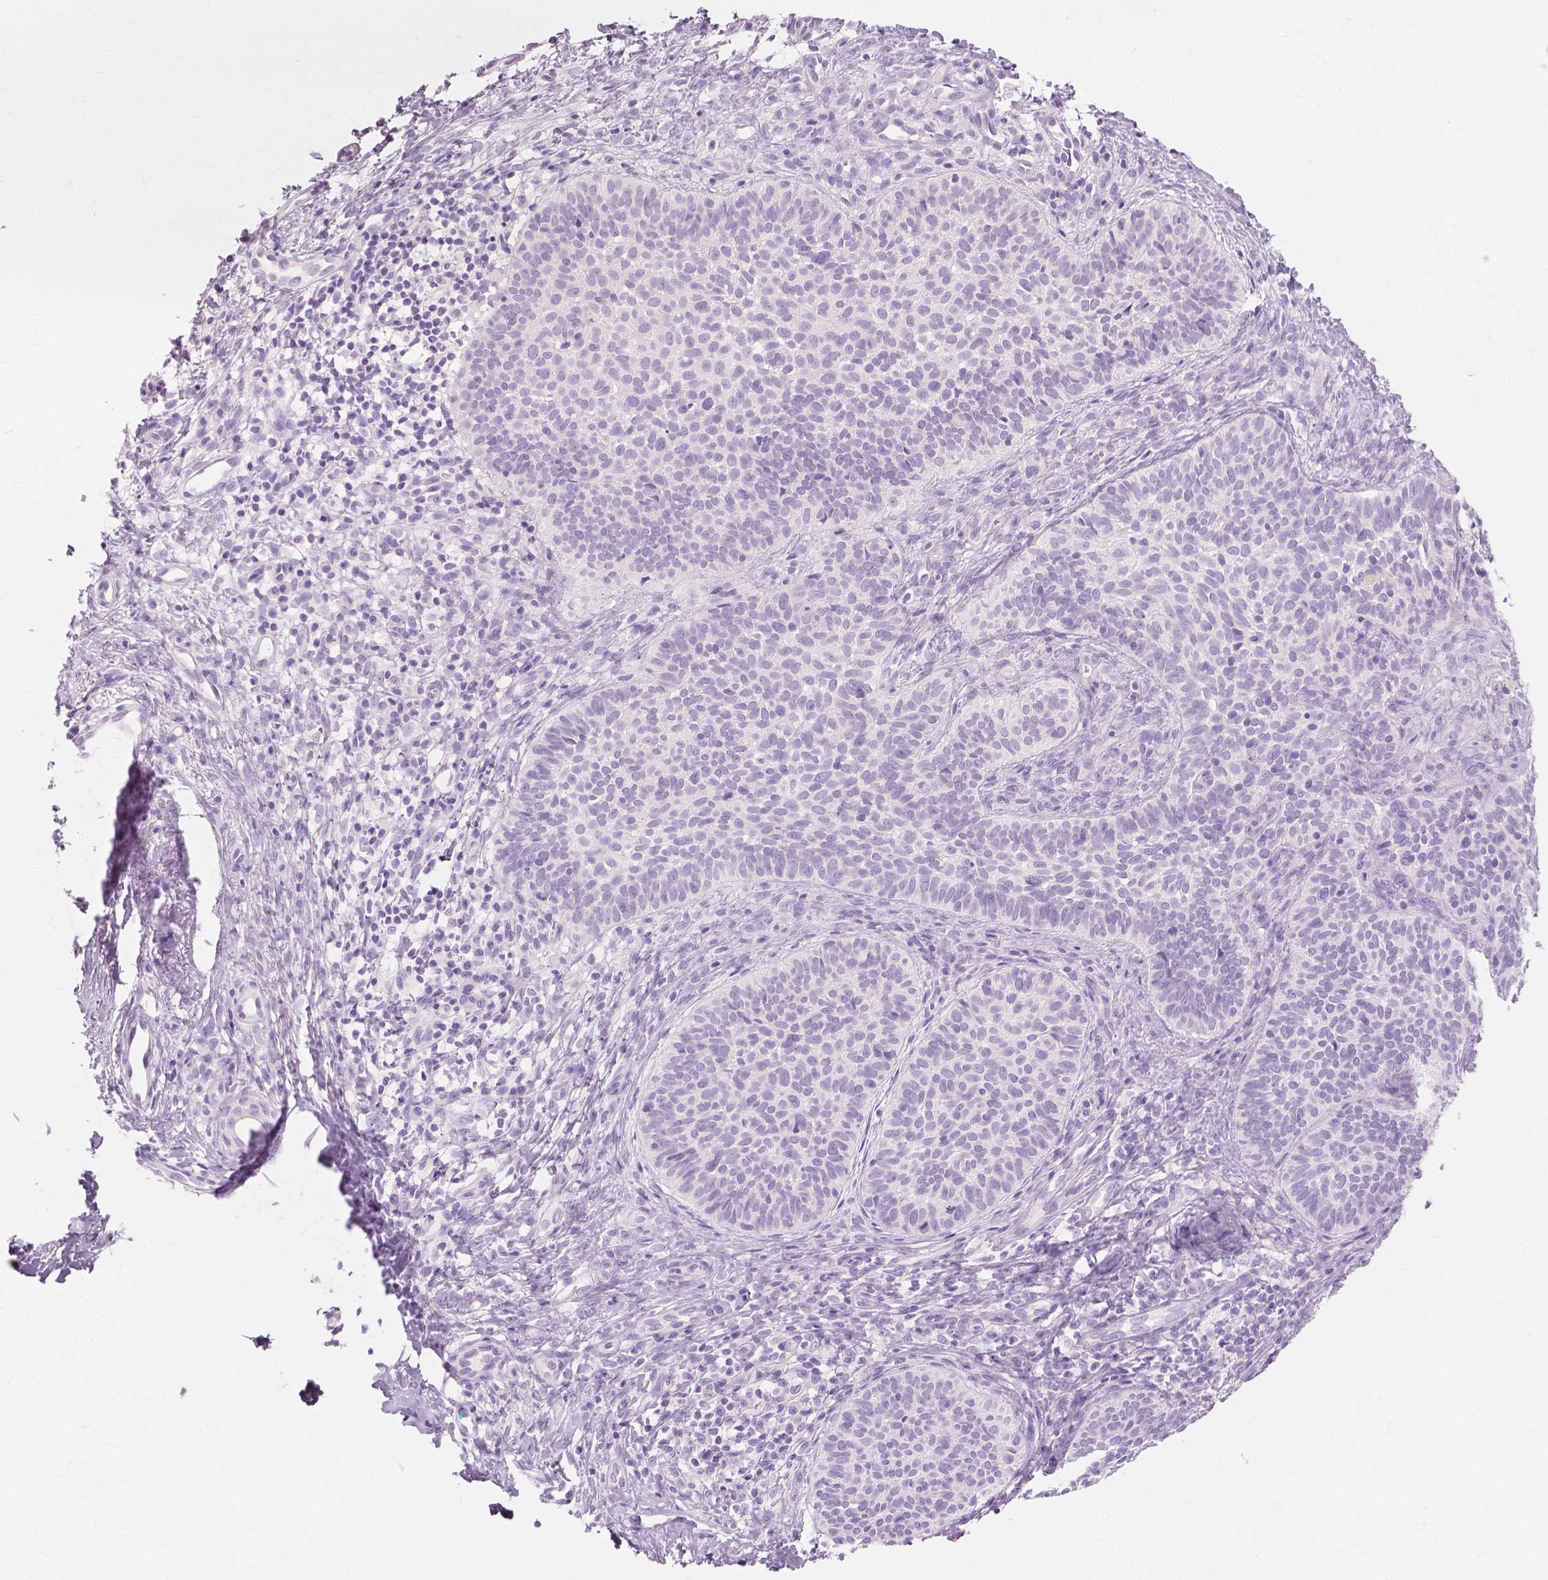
{"staining": {"intensity": "negative", "quantity": "none", "location": "none"}, "tissue": "skin cancer", "cell_type": "Tumor cells", "image_type": "cancer", "snomed": [{"axis": "morphology", "description": "Basal cell carcinoma"}, {"axis": "topography", "description": "Skin"}], "caption": "High power microscopy micrograph of an IHC image of basal cell carcinoma (skin), revealing no significant positivity in tumor cells.", "gene": "MUC12", "patient": {"sex": "male", "age": 57}}